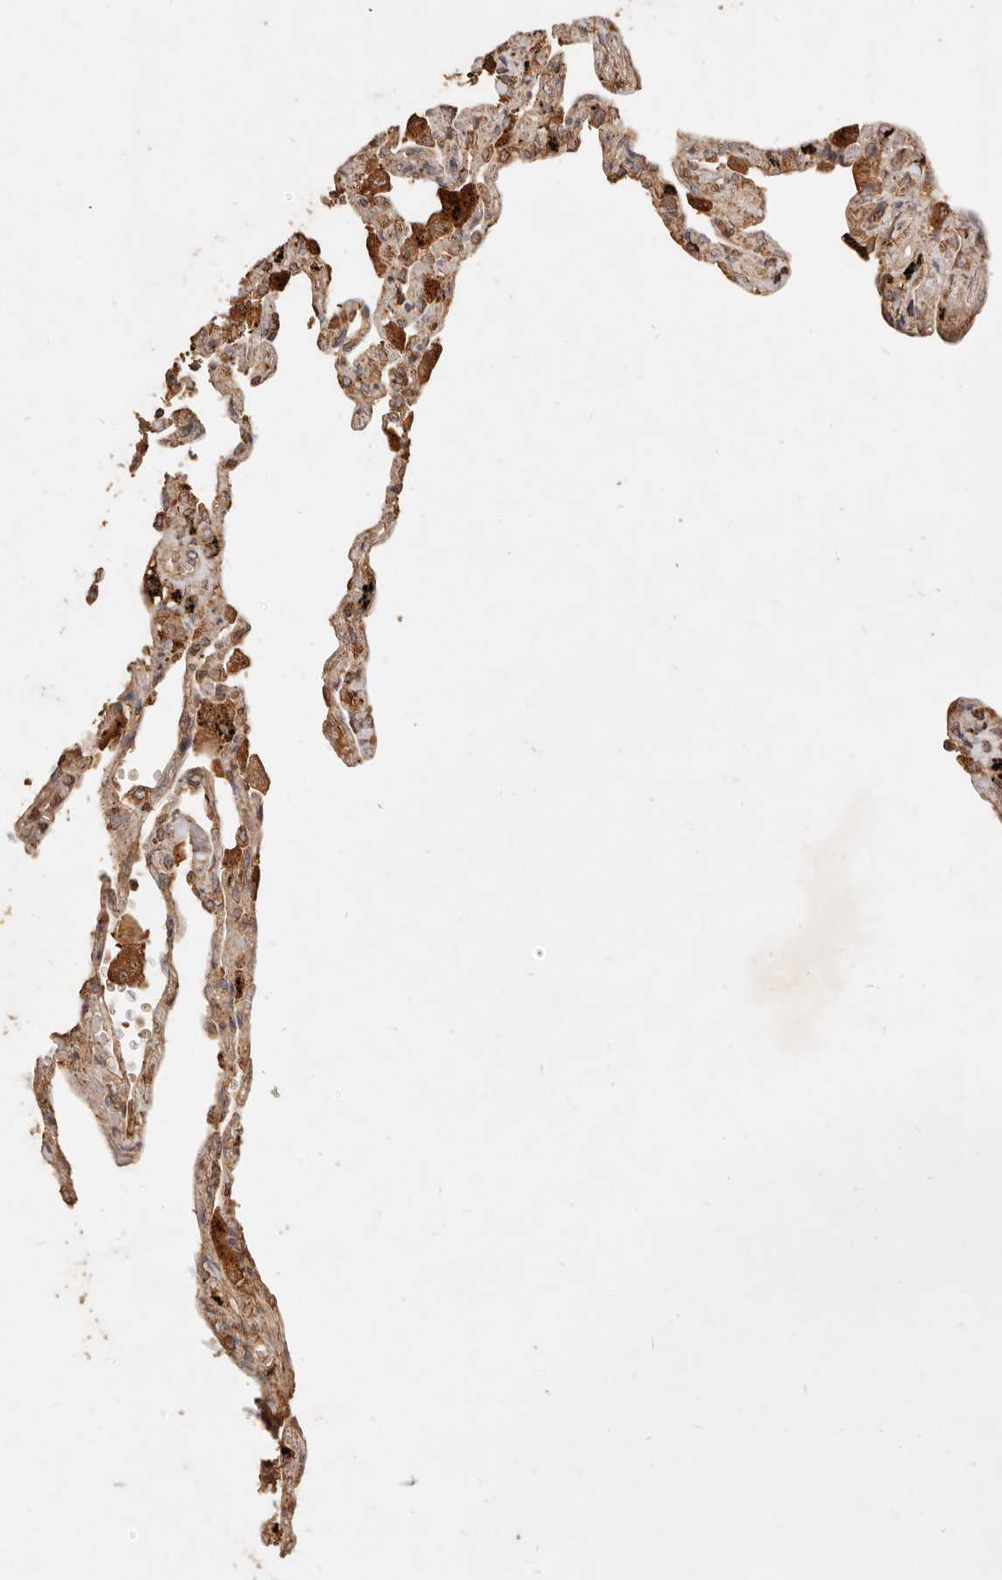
{"staining": {"intensity": "moderate", "quantity": ">75%", "location": "cytoplasmic/membranous"}, "tissue": "lung", "cell_type": "Alveolar cells", "image_type": "normal", "snomed": [{"axis": "morphology", "description": "Normal tissue, NOS"}, {"axis": "topography", "description": "Lung"}], "caption": "High-magnification brightfield microscopy of unremarkable lung stained with DAB (brown) and counterstained with hematoxylin (blue). alveolar cells exhibit moderate cytoplasmic/membranous expression is identified in approximately>75% of cells.", "gene": "FAM180B", "patient": {"sex": "male", "age": 59}}